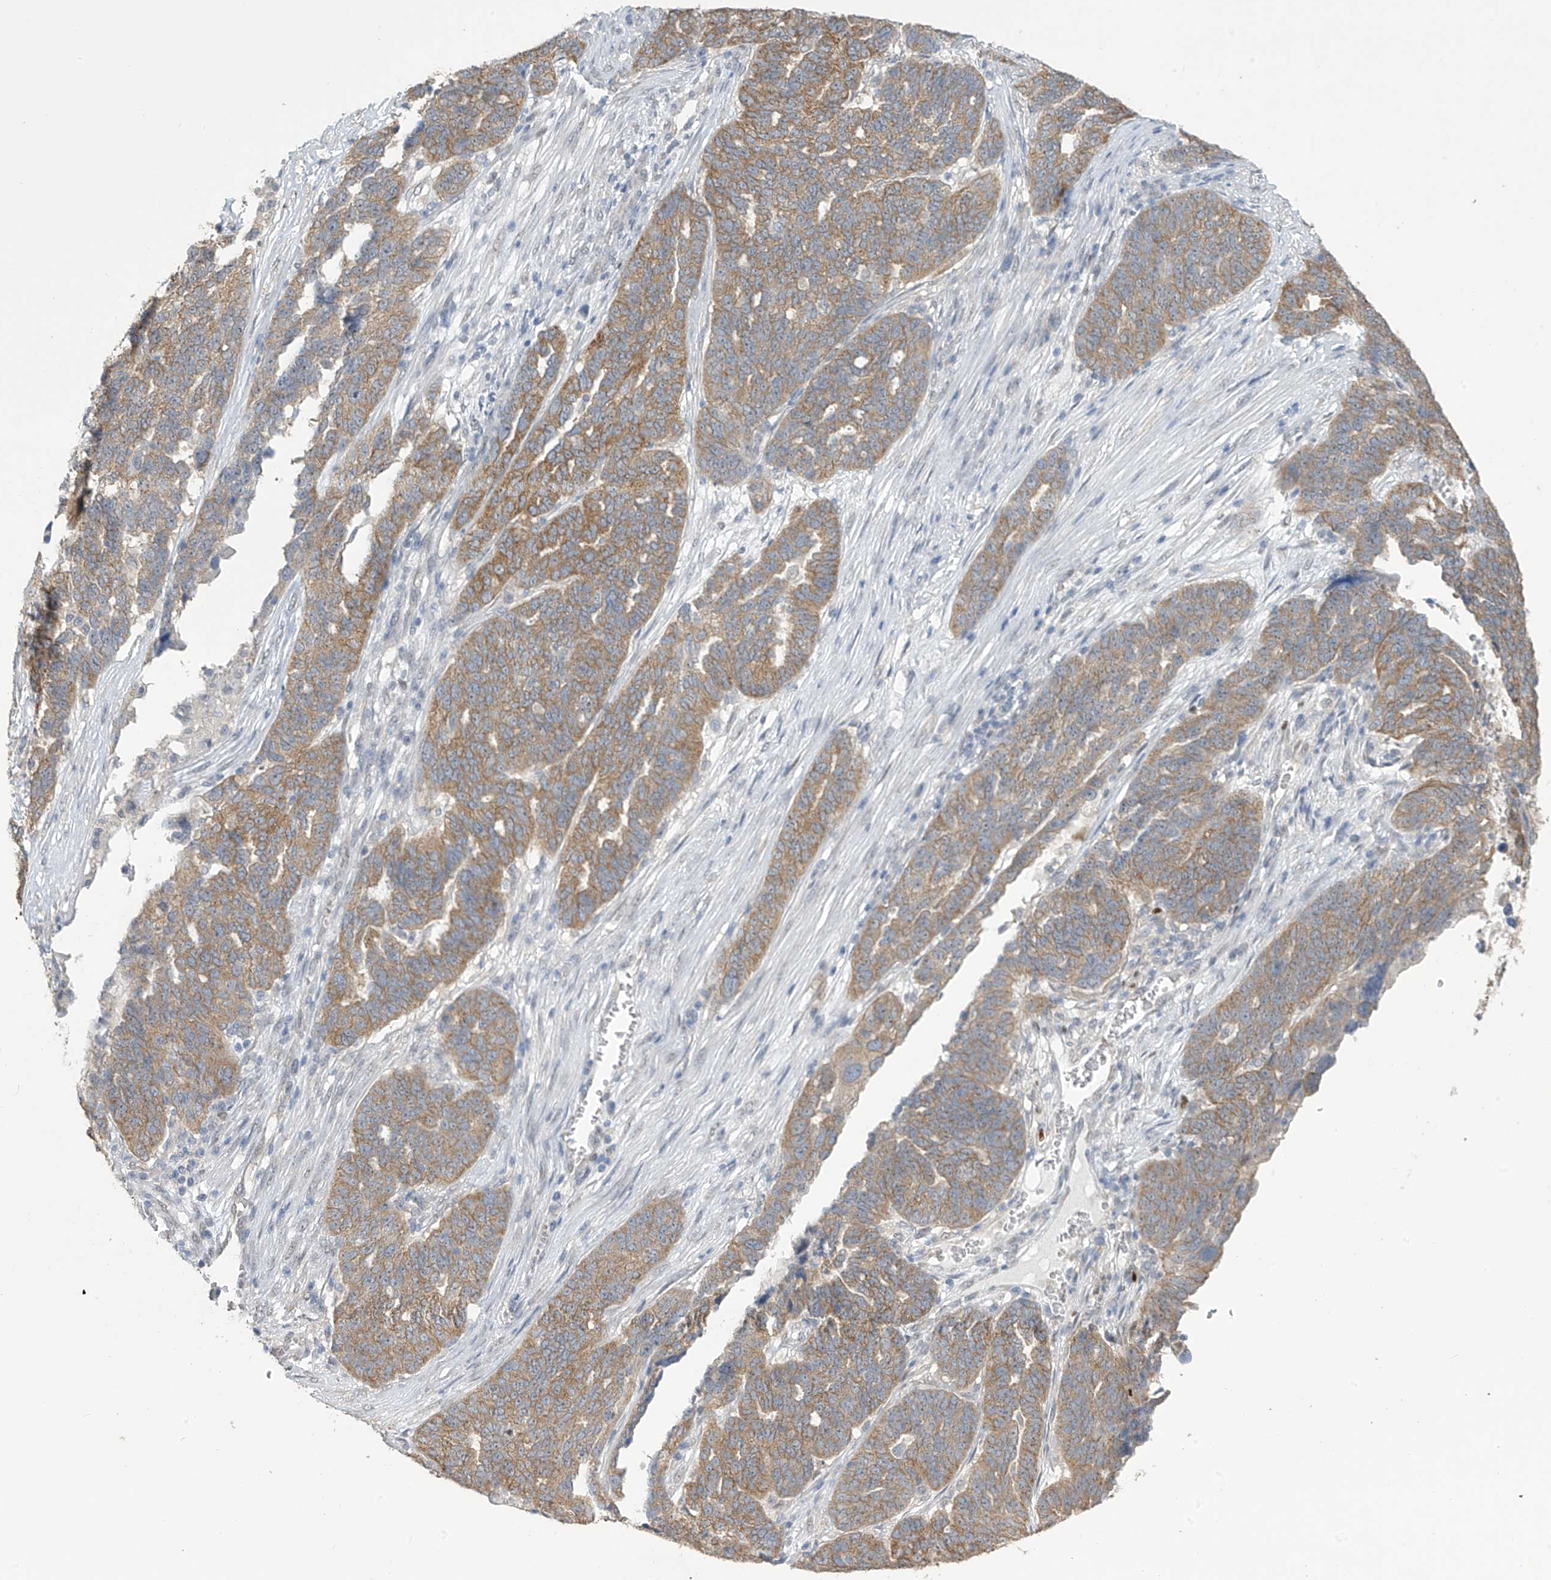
{"staining": {"intensity": "moderate", "quantity": ">75%", "location": "cytoplasmic/membranous"}, "tissue": "ovarian cancer", "cell_type": "Tumor cells", "image_type": "cancer", "snomed": [{"axis": "morphology", "description": "Cystadenocarcinoma, serous, NOS"}, {"axis": "topography", "description": "Ovary"}], "caption": "Immunohistochemical staining of serous cystadenocarcinoma (ovarian) reveals medium levels of moderate cytoplasmic/membranous protein expression in approximately >75% of tumor cells.", "gene": "KIAA1522", "patient": {"sex": "female", "age": 59}}